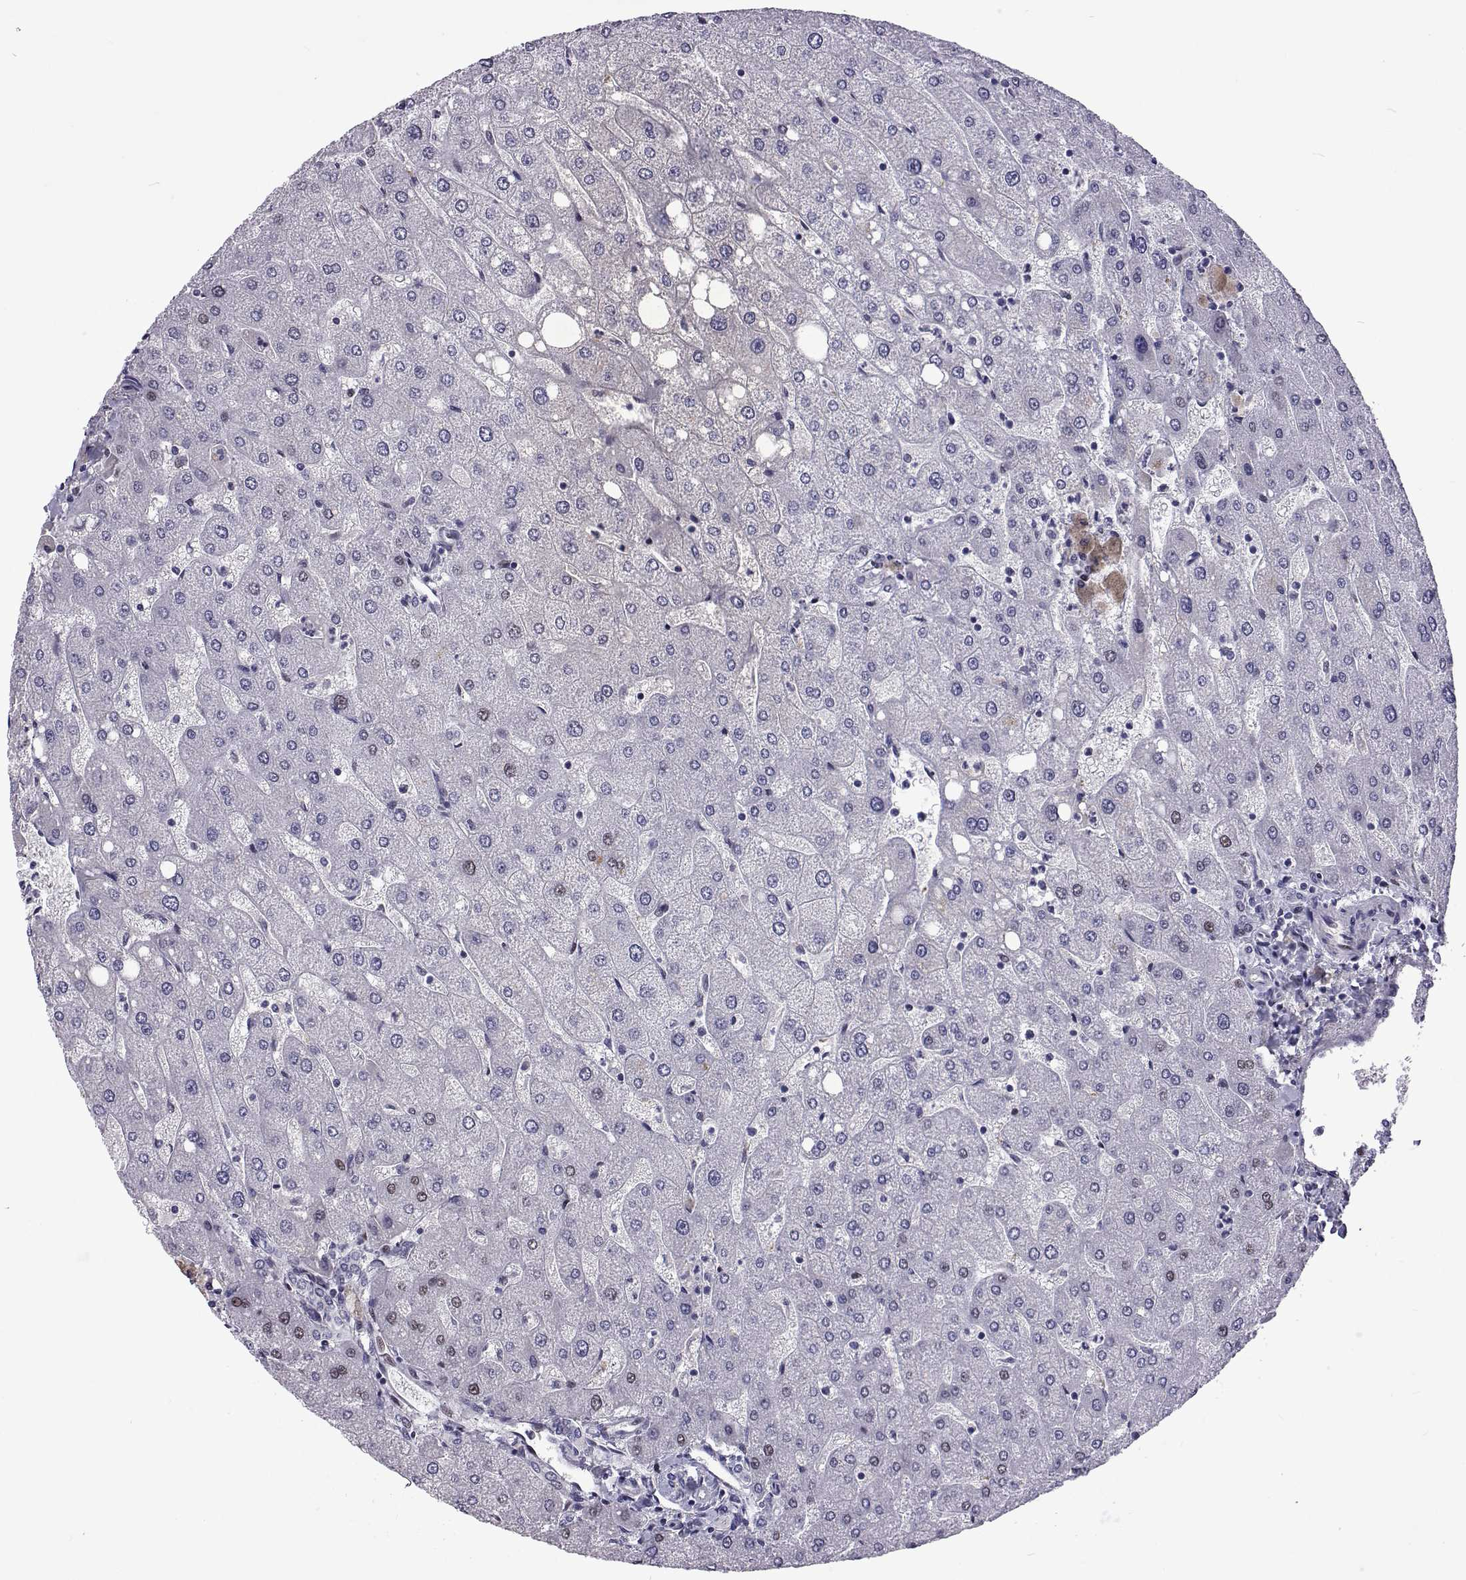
{"staining": {"intensity": "negative", "quantity": "none", "location": "none"}, "tissue": "liver", "cell_type": "Cholangiocytes", "image_type": "normal", "snomed": [{"axis": "morphology", "description": "Normal tissue, NOS"}, {"axis": "topography", "description": "Liver"}], "caption": "IHC of benign liver exhibits no positivity in cholangiocytes. (Brightfield microscopy of DAB immunohistochemistry (IHC) at high magnification).", "gene": "TCF15", "patient": {"sex": "male", "age": 67}}